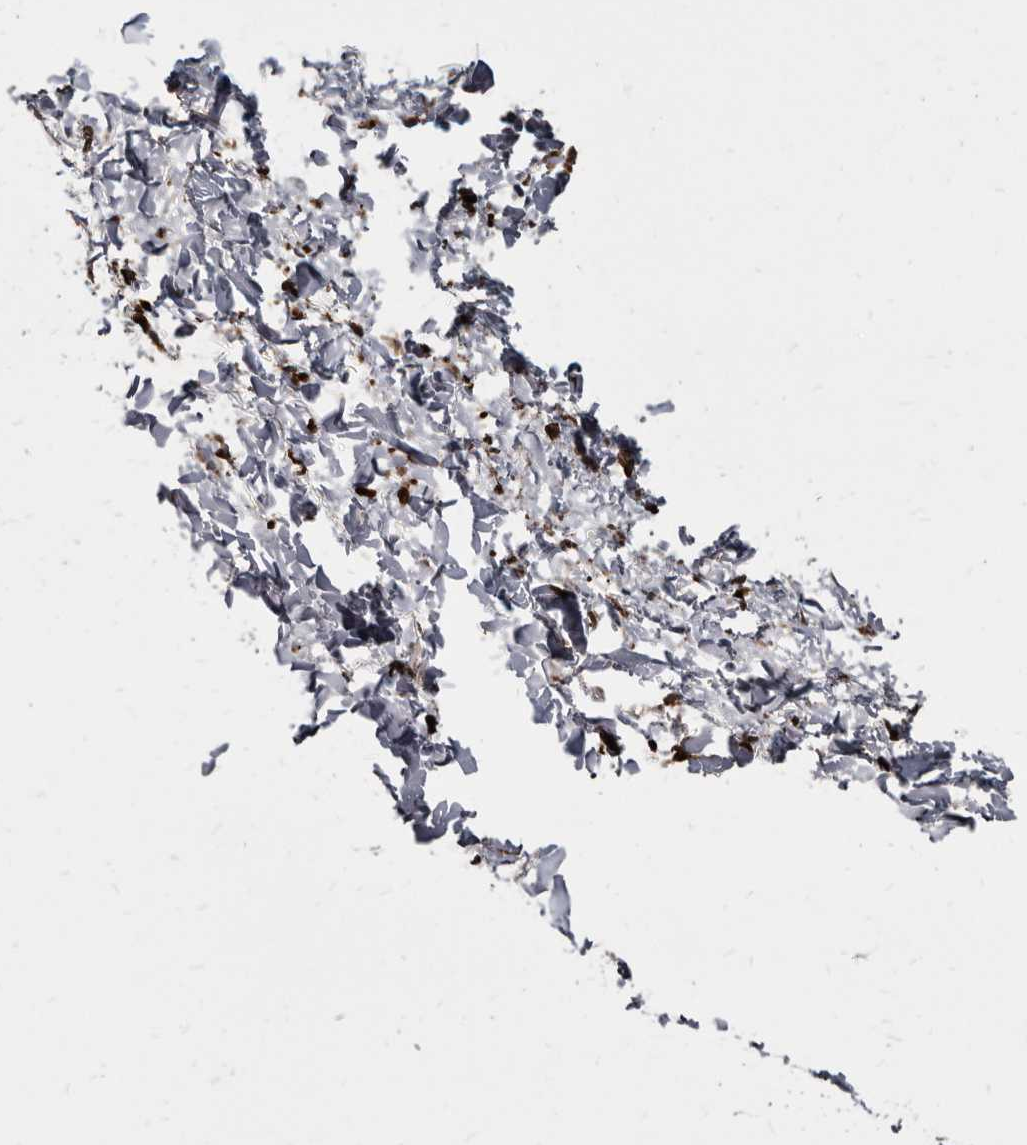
{"staining": {"intensity": "strong", "quantity": ">75%", "location": "cytoplasmic/membranous"}, "tissue": "skin", "cell_type": "Fibroblasts", "image_type": "normal", "snomed": [{"axis": "morphology", "description": "Normal tissue, NOS"}, {"axis": "topography", "description": "Skin"}], "caption": "Strong cytoplasmic/membranous protein expression is identified in approximately >75% of fibroblasts in skin. The protein is shown in brown color, while the nuclei are stained blue.", "gene": "KCTD20", "patient": {"sex": "female", "age": 27}}